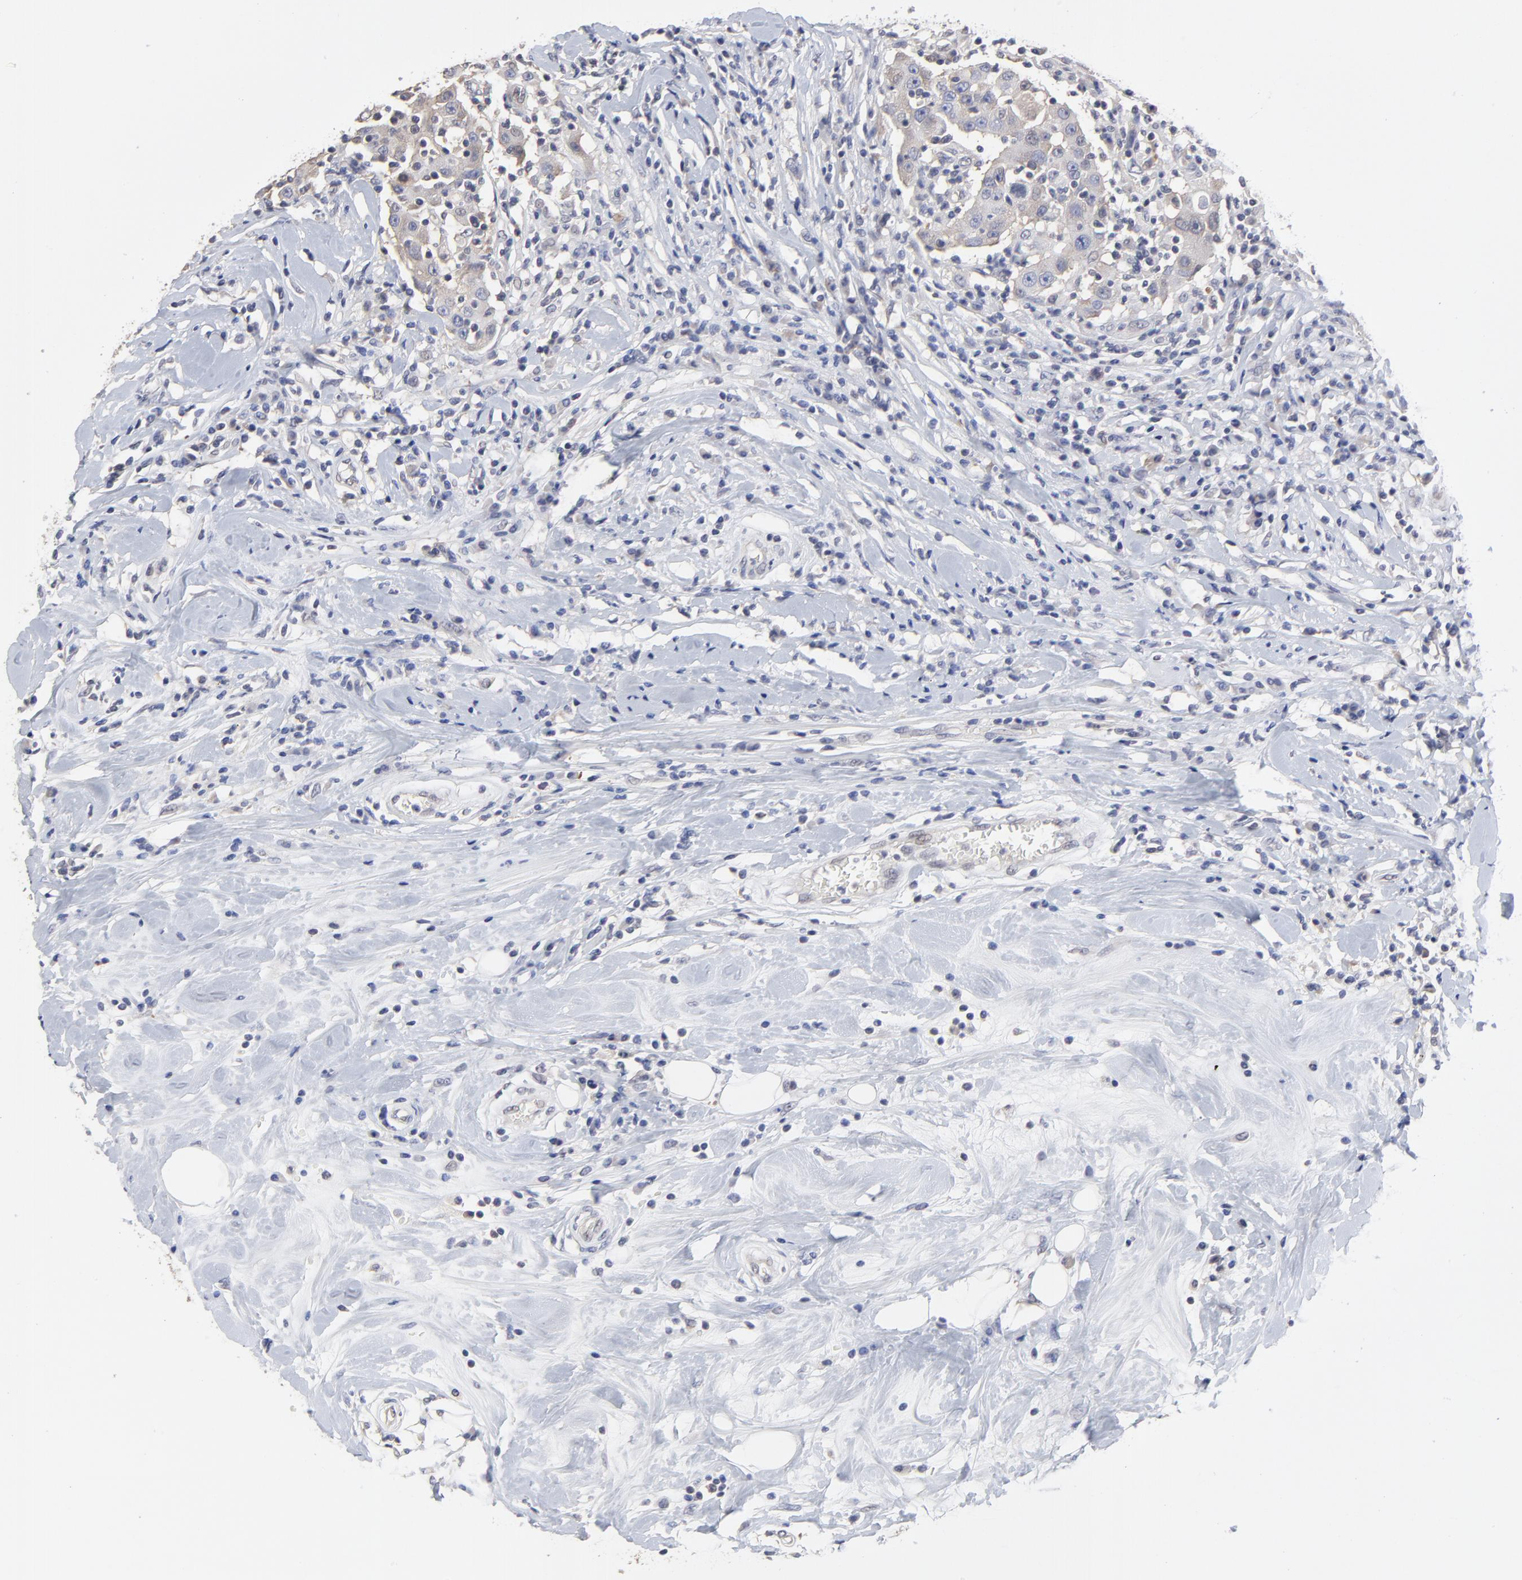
{"staining": {"intensity": "weak", "quantity": "<25%", "location": "cytoplasmic/membranous"}, "tissue": "breast cancer", "cell_type": "Tumor cells", "image_type": "cancer", "snomed": [{"axis": "morphology", "description": "Duct carcinoma"}, {"axis": "topography", "description": "Breast"}], "caption": "Tumor cells show no significant protein expression in breast cancer.", "gene": "CCT2", "patient": {"sex": "female", "age": 27}}